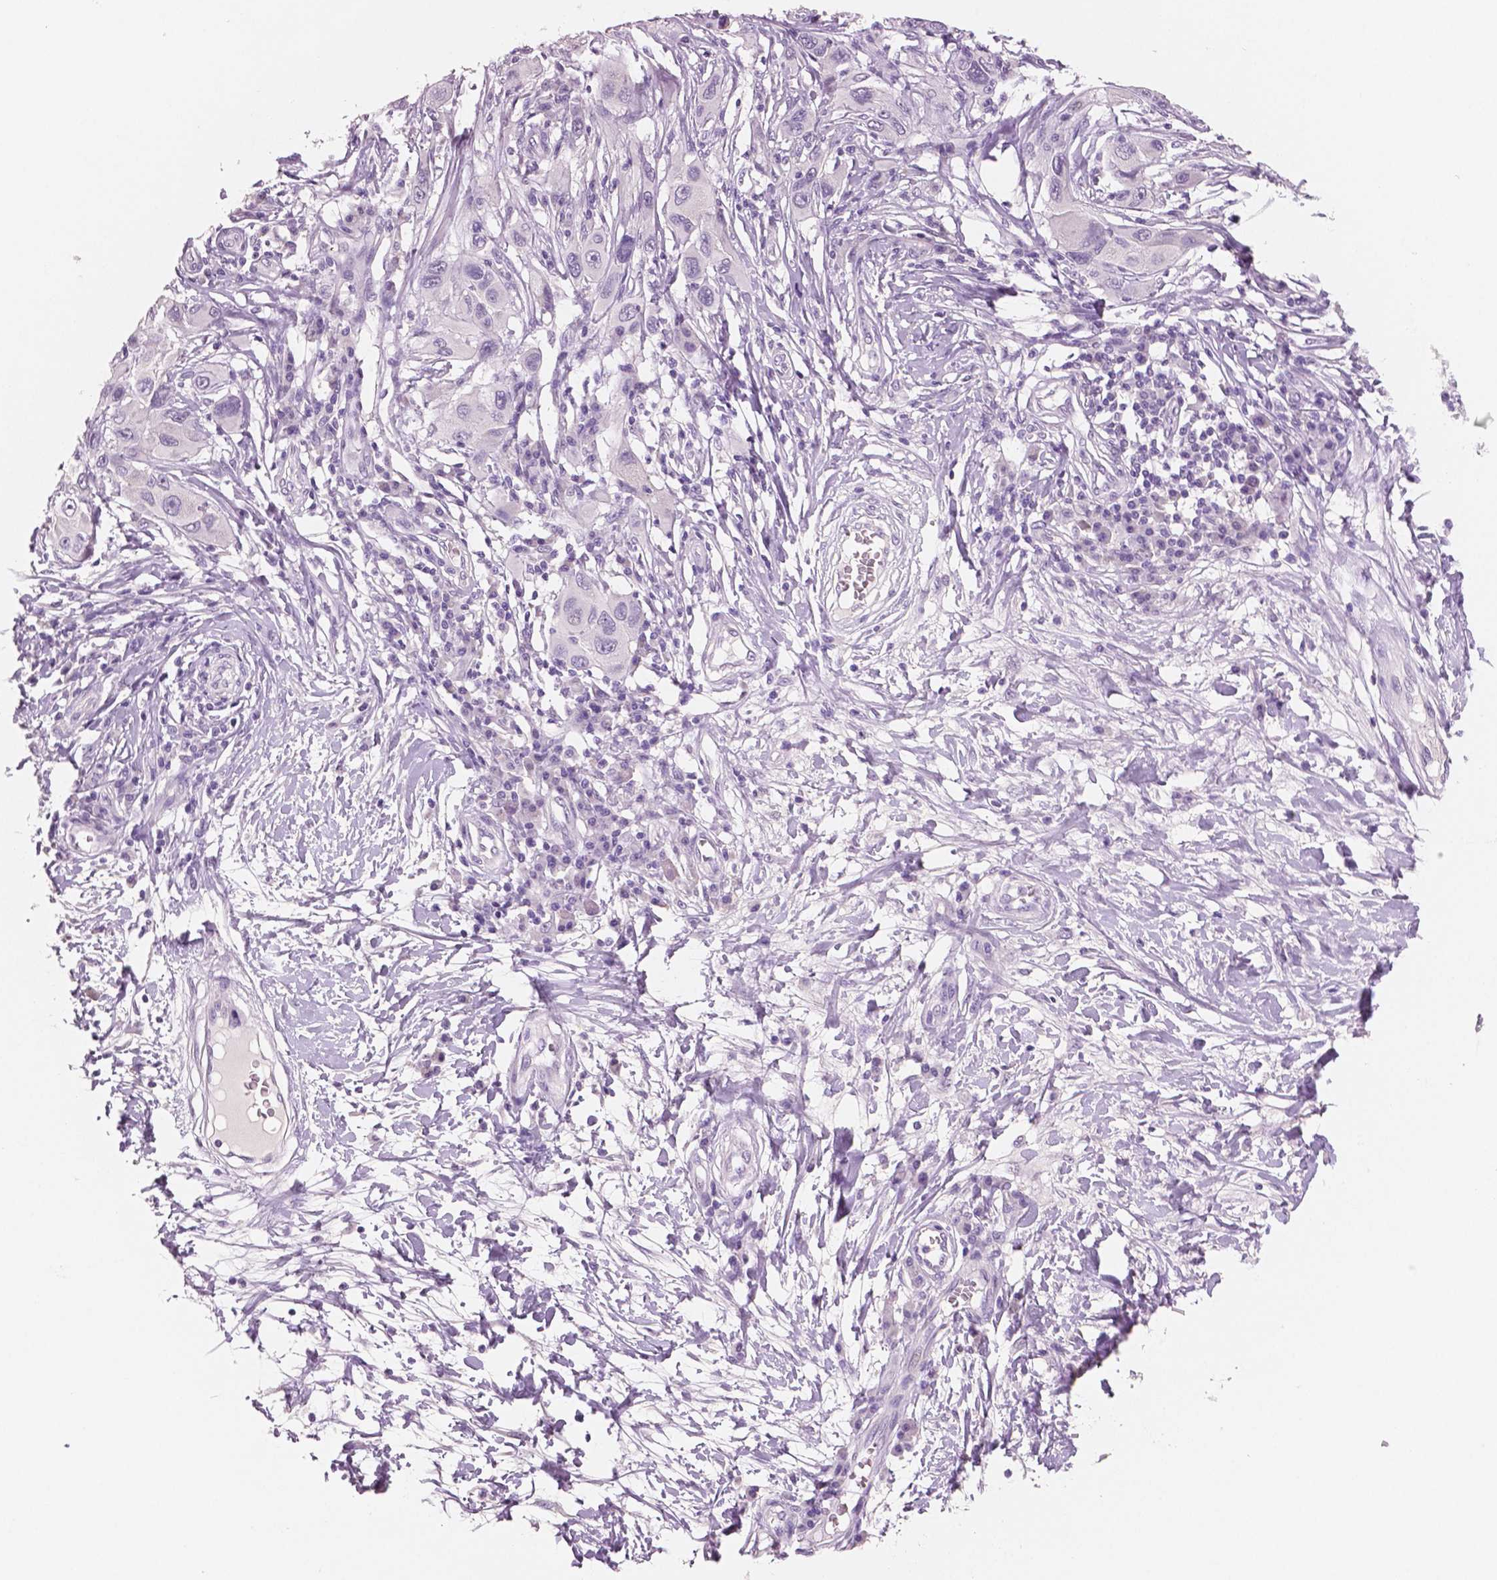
{"staining": {"intensity": "negative", "quantity": "none", "location": "none"}, "tissue": "melanoma", "cell_type": "Tumor cells", "image_type": "cancer", "snomed": [{"axis": "morphology", "description": "Malignant melanoma, NOS"}, {"axis": "topography", "description": "Skin"}], "caption": "The micrograph displays no significant expression in tumor cells of malignant melanoma.", "gene": "NECAB2", "patient": {"sex": "male", "age": 53}}